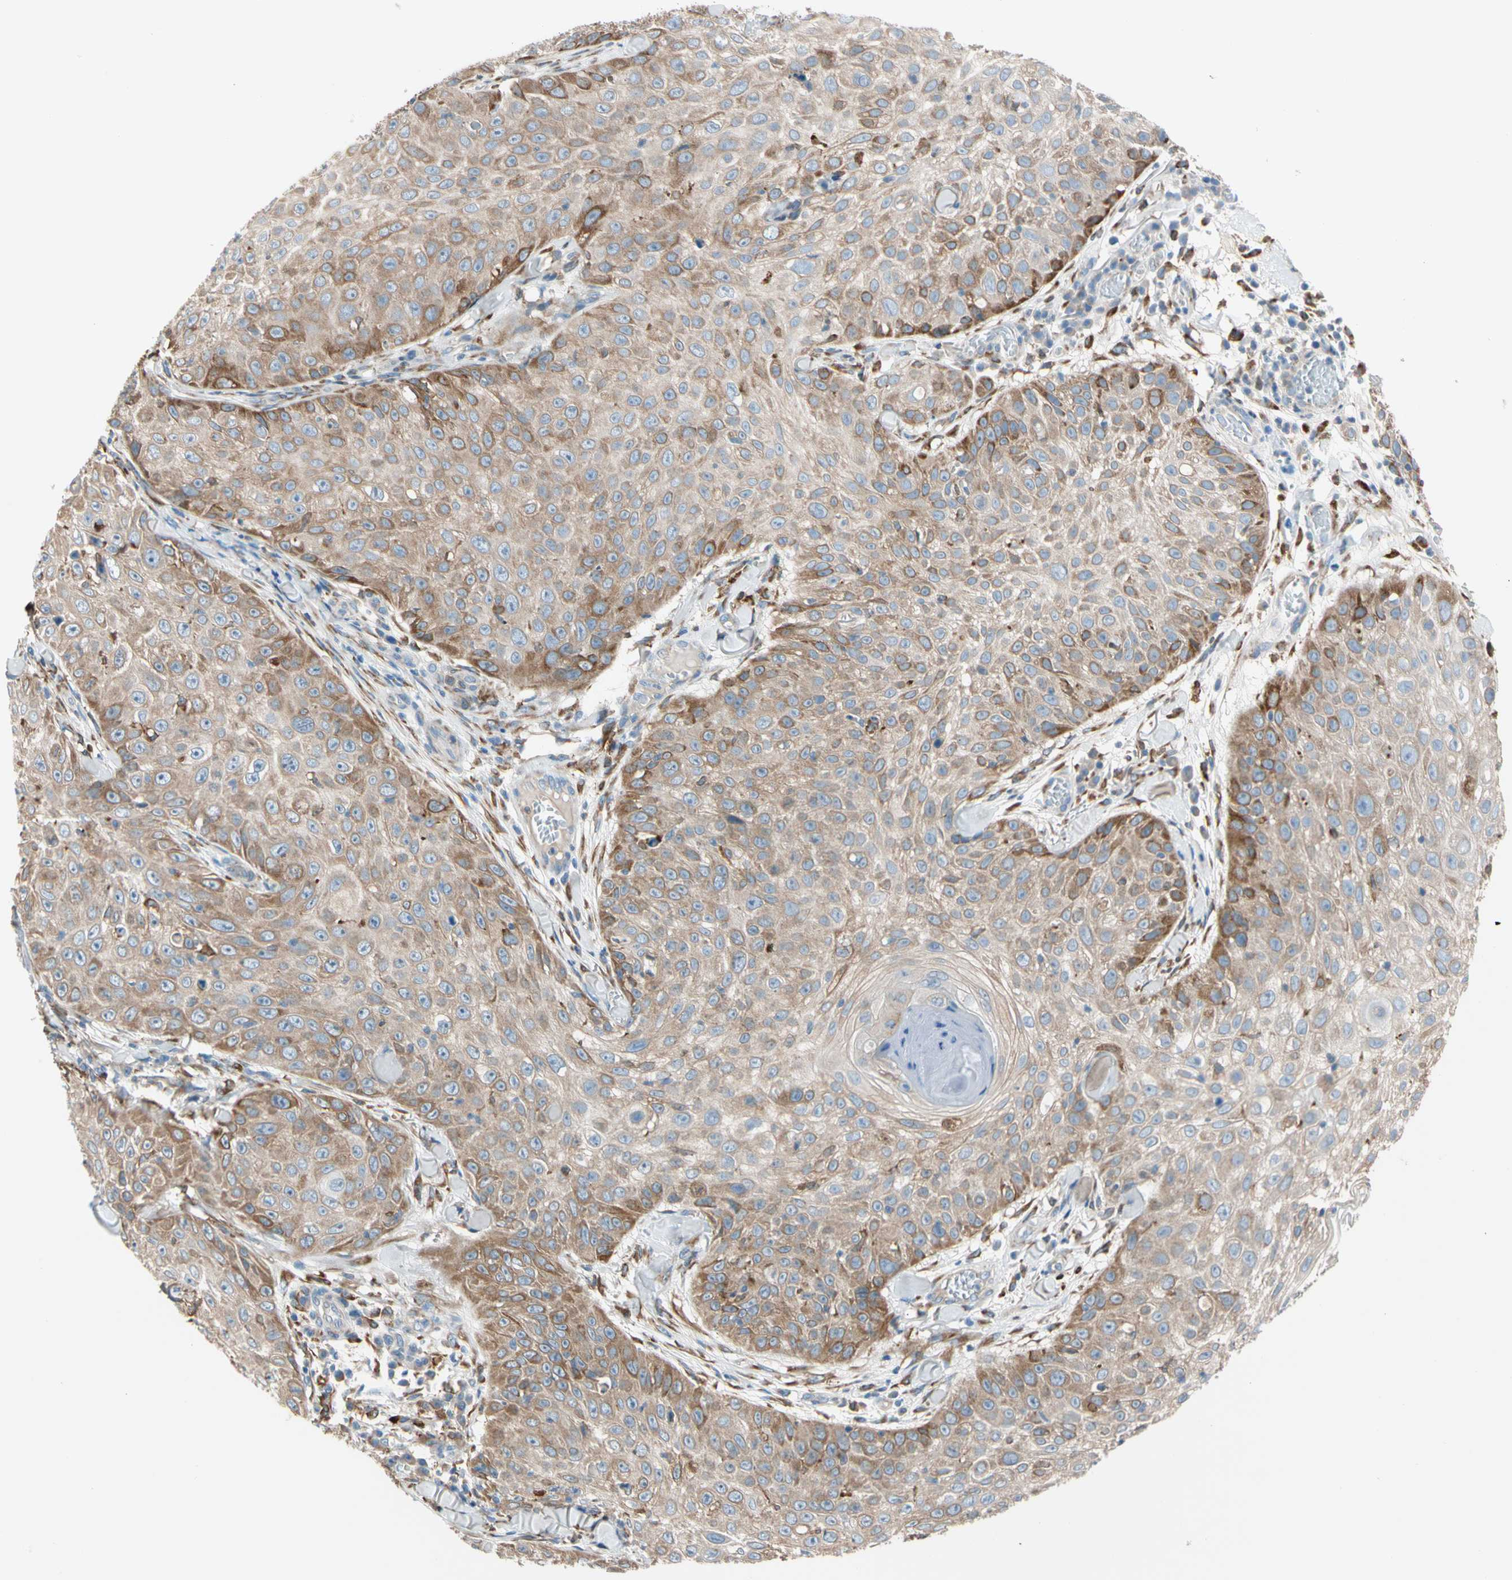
{"staining": {"intensity": "moderate", "quantity": "25%-75%", "location": "cytoplasmic/membranous"}, "tissue": "skin cancer", "cell_type": "Tumor cells", "image_type": "cancer", "snomed": [{"axis": "morphology", "description": "Squamous cell carcinoma, NOS"}, {"axis": "topography", "description": "Skin"}], "caption": "A high-resolution micrograph shows IHC staining of skin cancer (squamous cell carcinoma), which displays moderate cytoplasmic/membranous positivity in about 25%-75% of tumor cells.", "gene": "LRPAP1", "patient": {"sex": "male", "age": 86}}